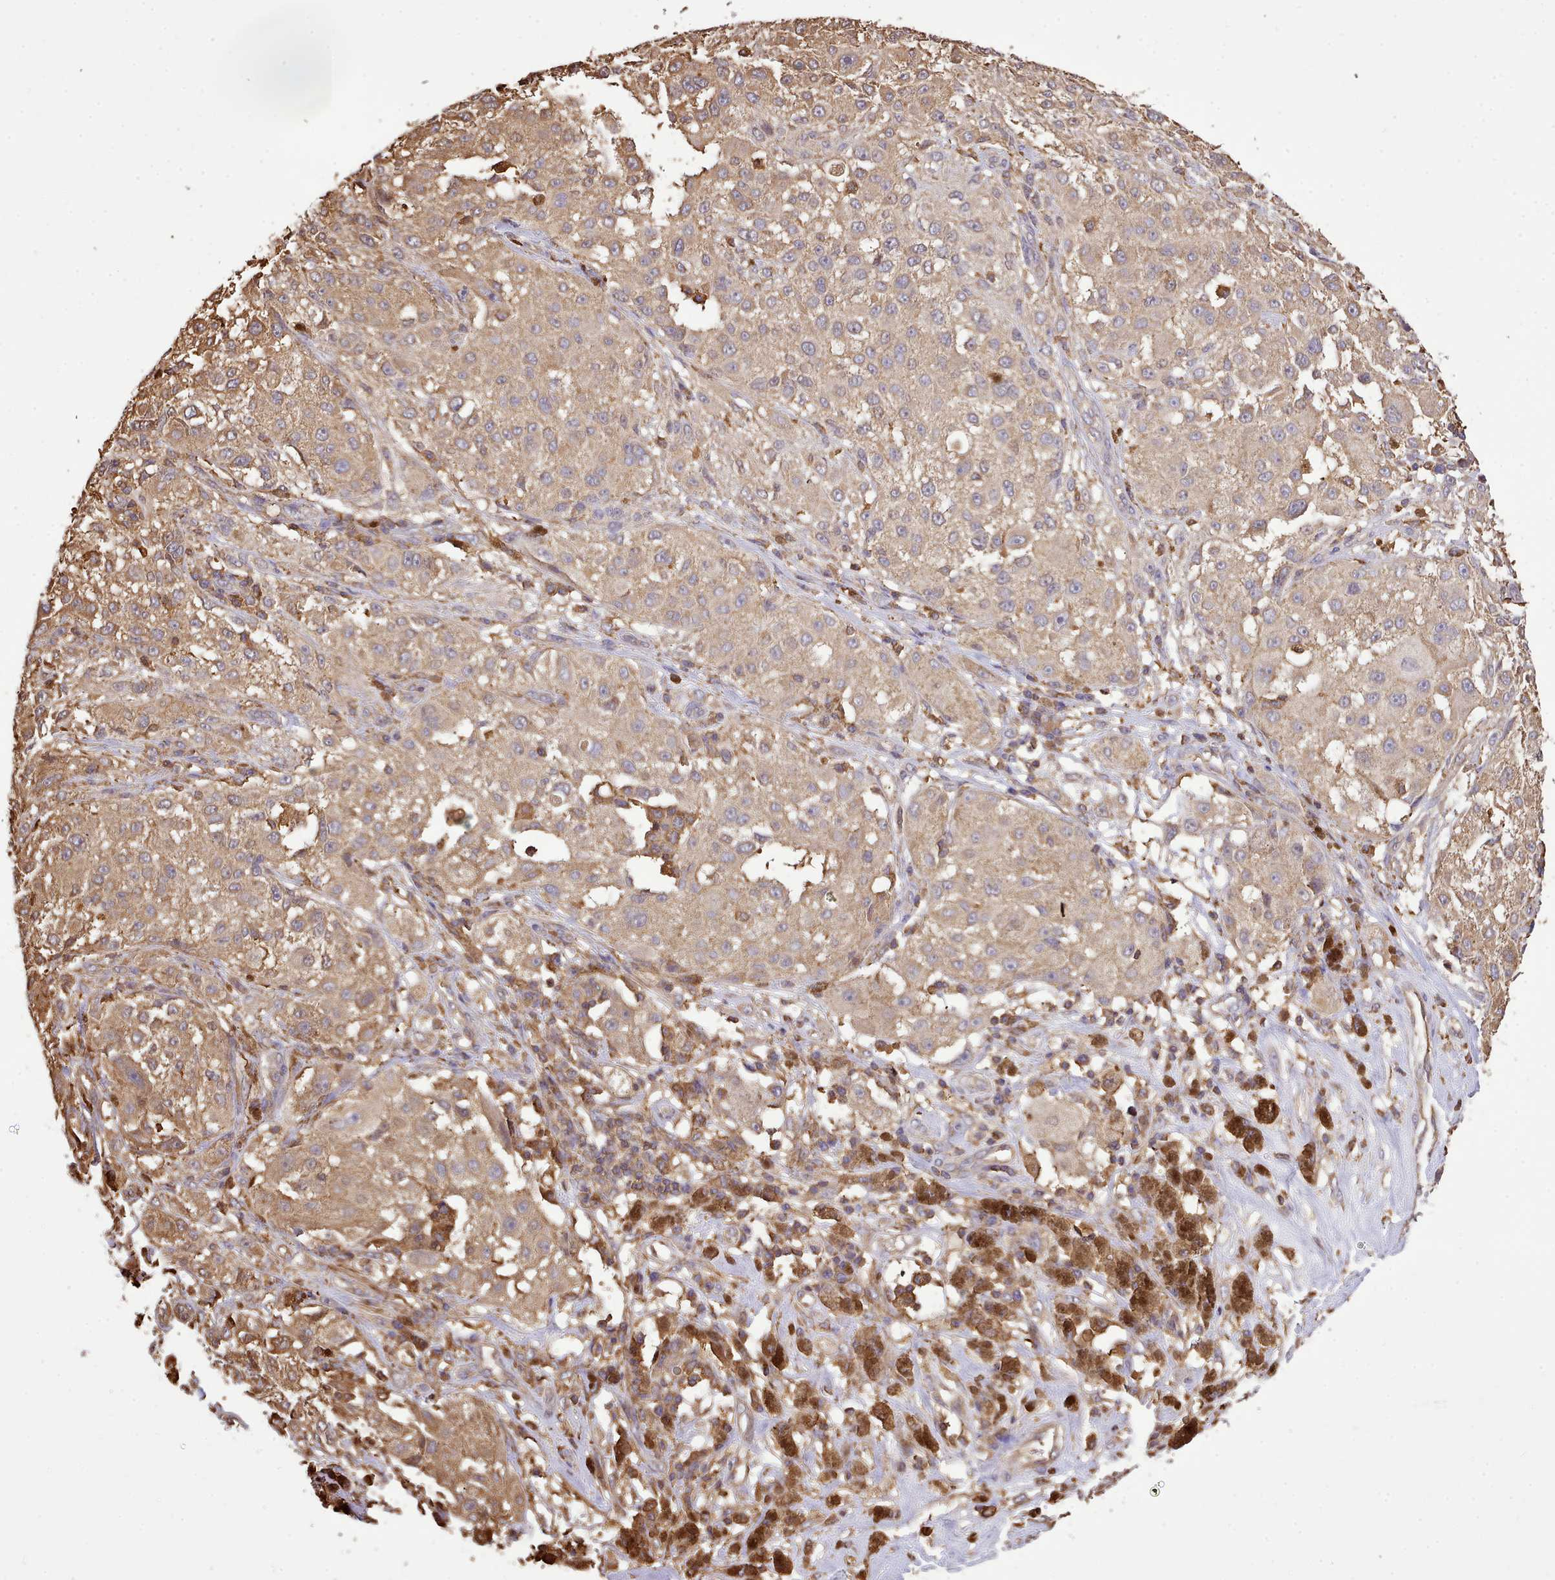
{"staining": {"intensity": "moderate", "quantity": ">75%", "location": "cytoplasmic/membranous"}, "tissue": "melanoma", "cell_type": "Tumor cells", "image_type": "cancer", "snomed": [{"axis": "morphology", "description": "Necrosis, NOS"}, {"axis": "morphology", "description": "Malignant melanoma, NOS"}, {"axis": "topography", "description": "Skin"}], "caption": "Protein expression analysis of human malignant melanoma reveals moderate cytoplasmic/membranous positivity in about >75% of tumor cells.", "gene": "CAPZA1", "patient": {"sex": "female", "age": 87}}